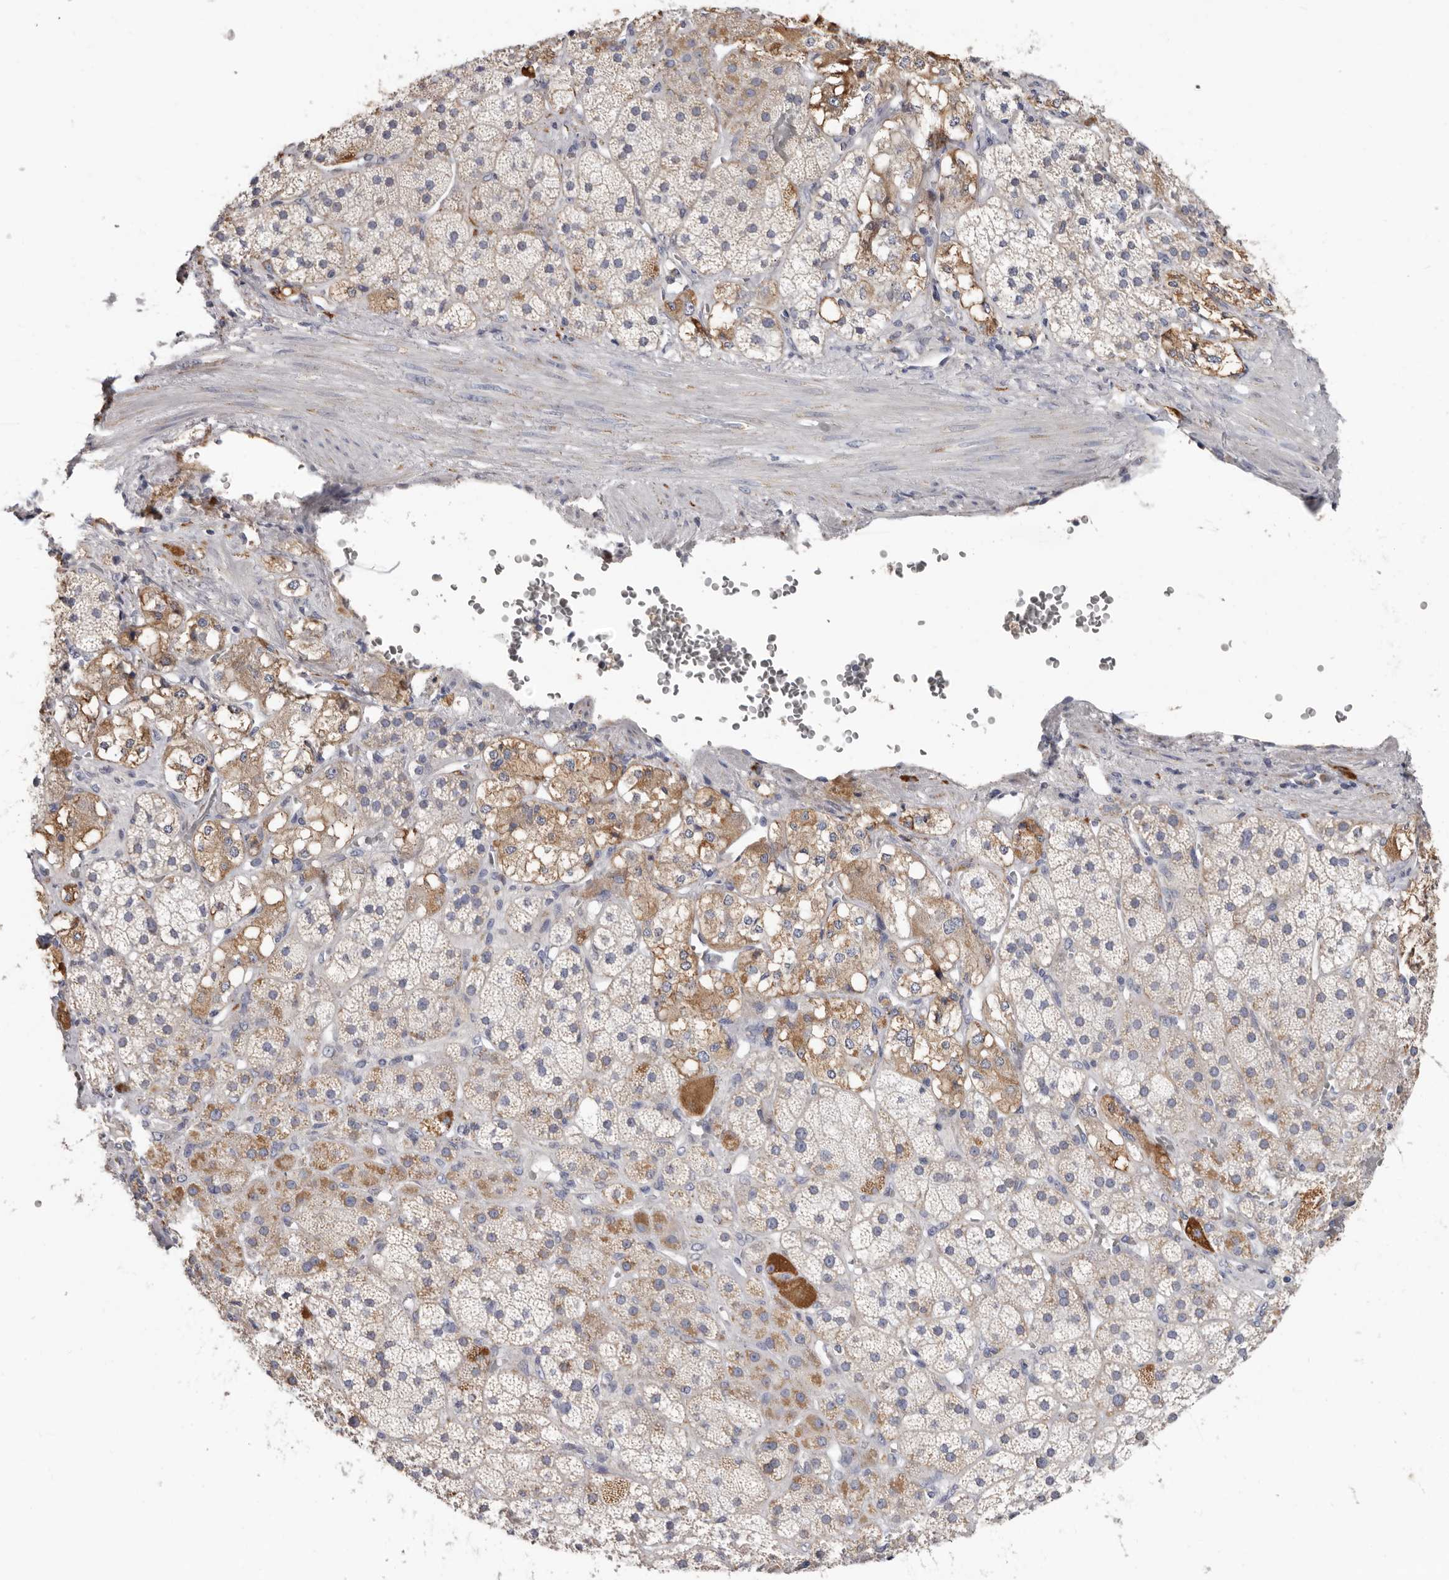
{"staining": {"intensity": "moderate", "quantity": "25%-75%", "location": "cytoplasmic/membranous"}, "tissue": "adrenal gland", "cell_type": "Glandular cells", "image_type": "normal", "snomed": [{"axis": "morphology", "description": "Normal tissue, NOS"}, {"axis": "topography", "description": "Adrenal gland"}], "caption": "Immunohistochemistry (IHC) photomicrograph of benign adrenal gland: human adrenal gland stained using IHC shows medium levels of moderate protein expression localized specifically in the cytoplasmic/membranous of glandular cells, appearing as a cytoplasmic/membranous brown color.", "gene": "RSPO2", "patient": {"sex": "male", "age": 57}}